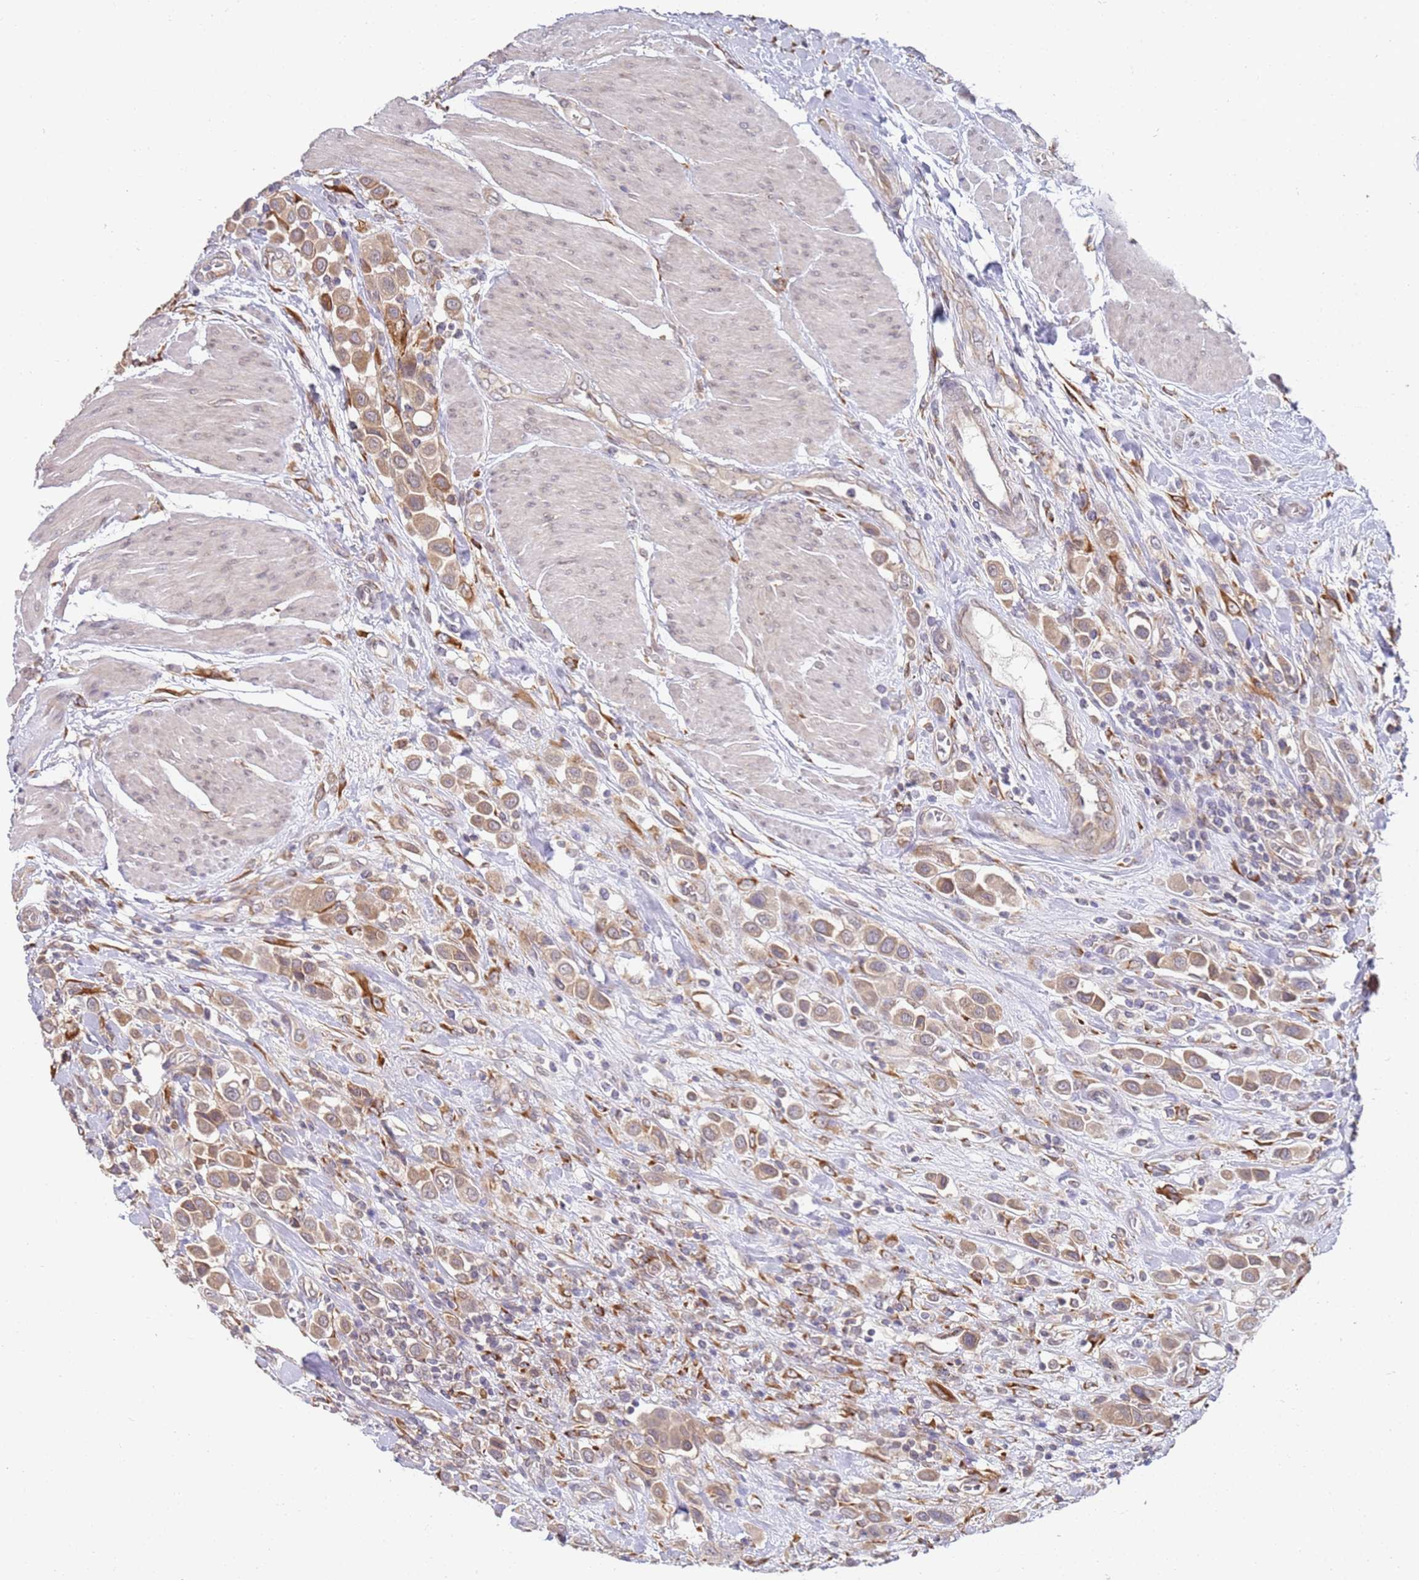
{"staining": {"intensity": "moderate", "quantity": "25%-75%", "location": "cytoplasmic/membranous"}, "tissue": "urothelial cancer", "cell_type": "Tumor cells", "image_type": "cancer", "snomed": [{"axis": "morphology", "description": "Urothelial carcinoma, High grade"}, {"axis": "topography", "description": "Urinary bladder"}], "caption": "High-grade urothelial carcinoma stained with DAB IHC exhibits medium levels of moderate cytoplasmic/membranous expression in approximately 25%-75% of tumor cells.", "gene": "VRK2", "patient": {"sex": "male", "age": 50}}